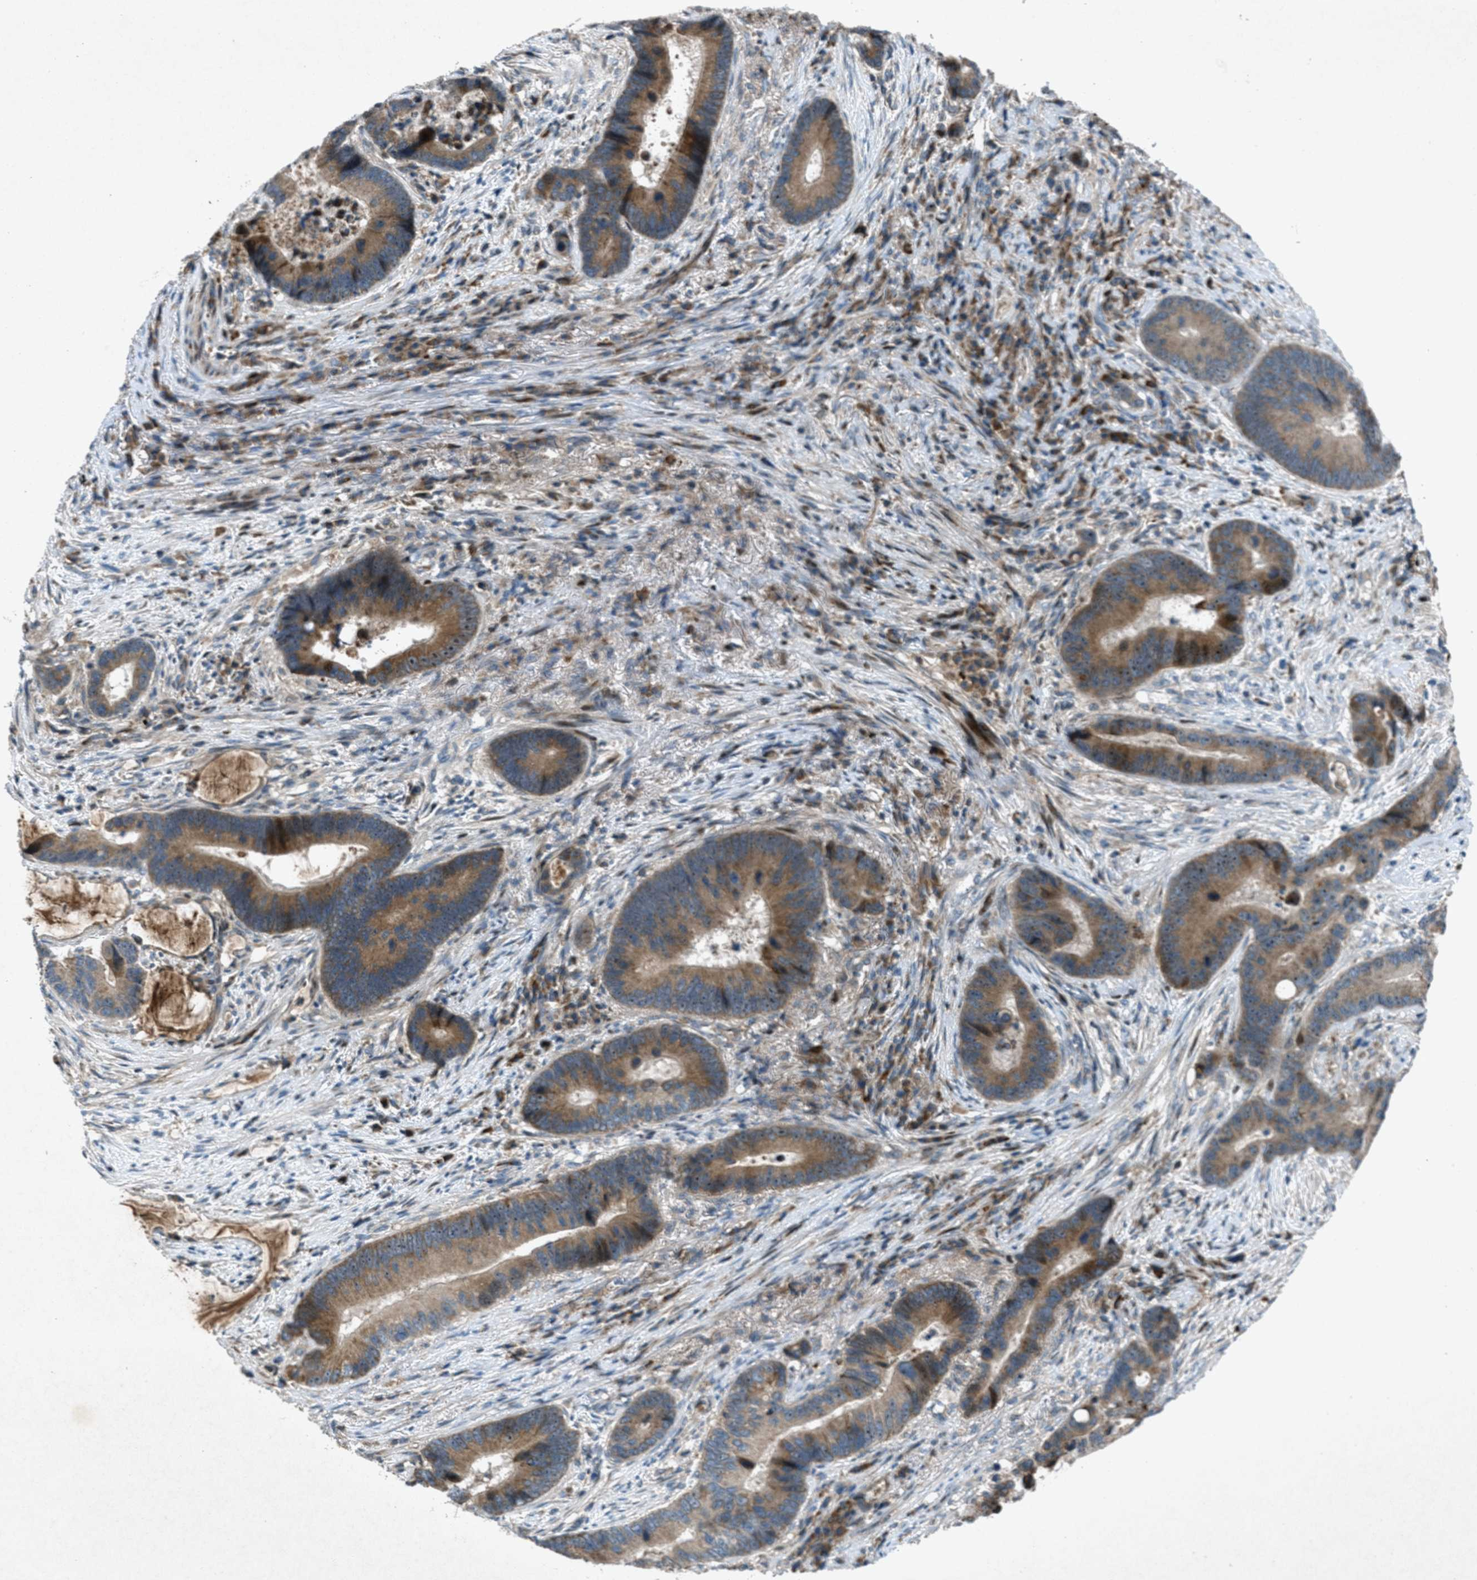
{"staining": {"intensity": "moderate", "quantity": ">75%", "location": "cytoplasmic/membranous"}, "tissue": "colorectal cancer", "cell_type": "Tumor cells", "image_type": "cancer", "snomed": [{"axis": "morphology", "description": "Adenocarcinoma, NOS"}, {"axis": "topography", "description": "Rectum"}], "caption": "A medium amount of moderate cytoplasmic/membranous expression is seen in approximately >75% of tumor cells in colorectal adenocarcinoma tissue.", "gene": "CLEC2D", "patient": {"sex": "female", "age": 89}}